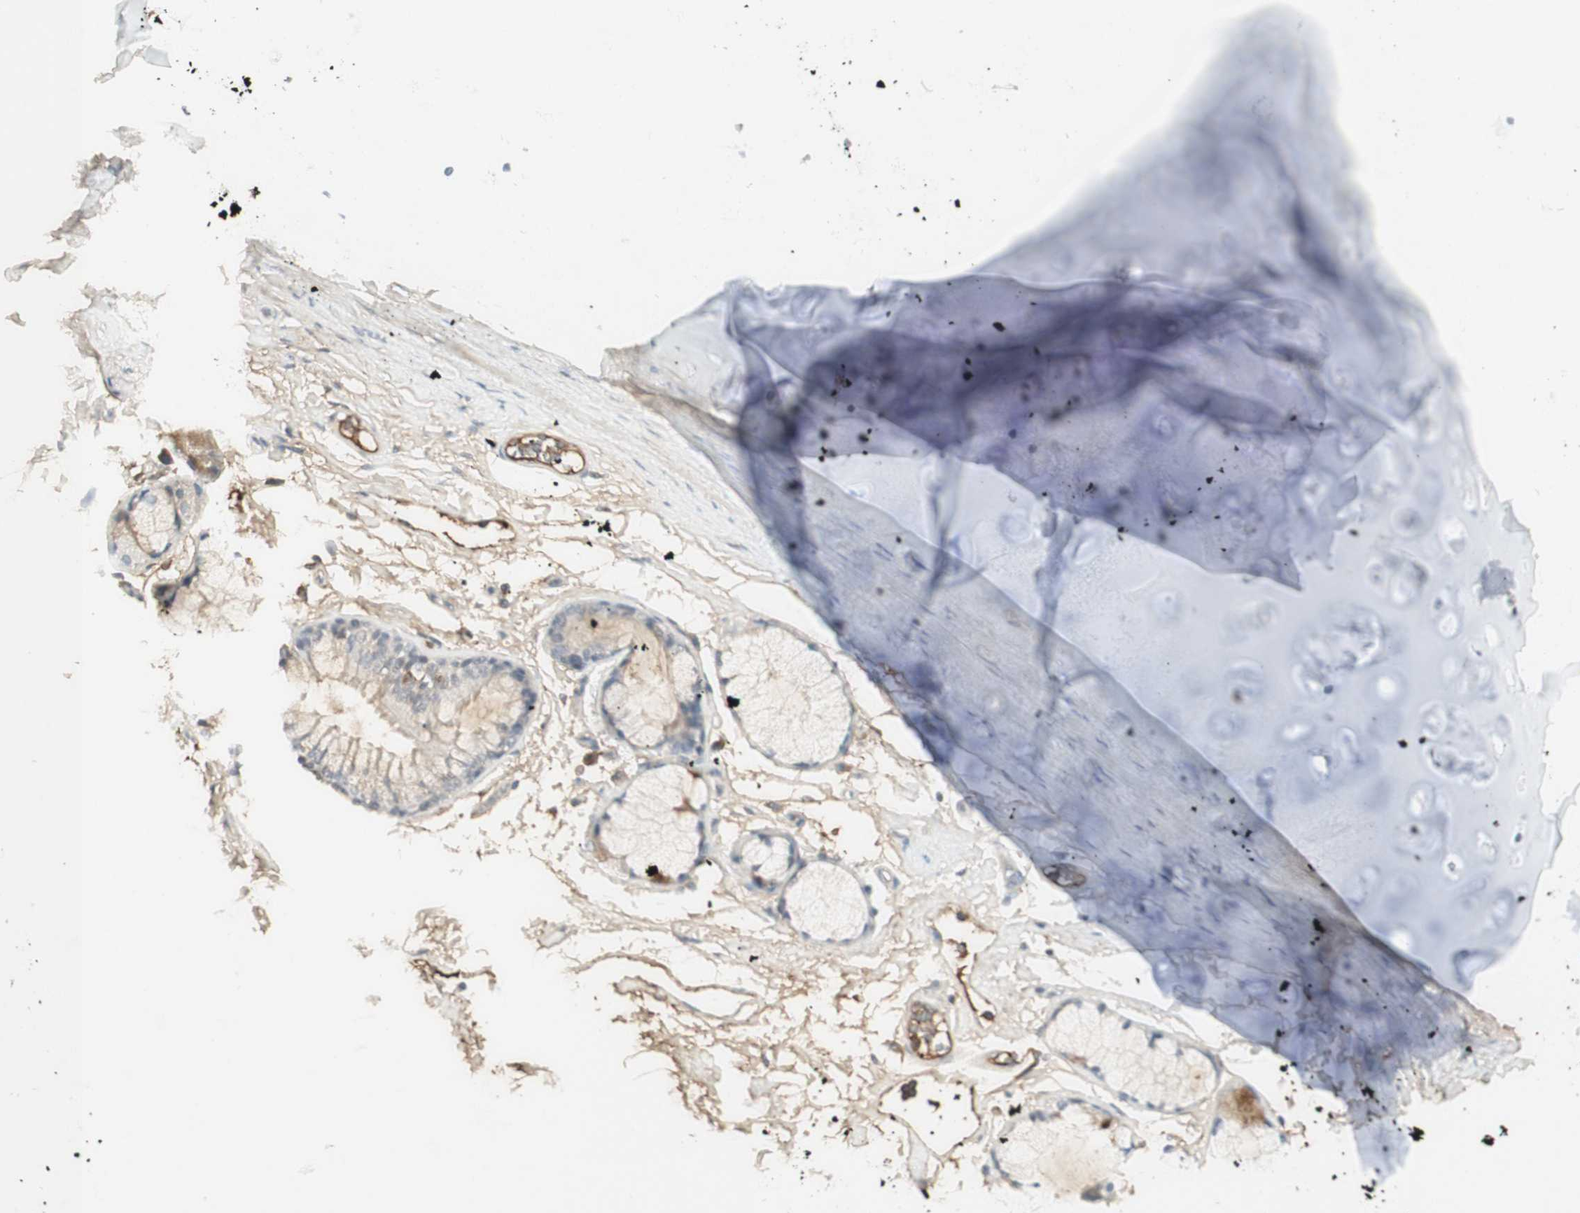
{"staining": {"intensity": "weak", "quantity": ">75%", "location": "cytoplasmic/membranous"}, "tissue": "adipose tissue", "cell_type": "Adipocytes", "image_type": "normal", "snomed": [{"axis": "morphology", "description": "Normal tissue, NOS"}, {"axis": "topography", "description": "Bronchus"}], "caption": "There is low levels of weak cytoplasmic/membranous positivity in adipocytes of normal adipose tissue, as demonstrated by immunohistochemical staining (brown color).", "gene": "IFNG", "patient": {"sex": "female", "age": 73}}